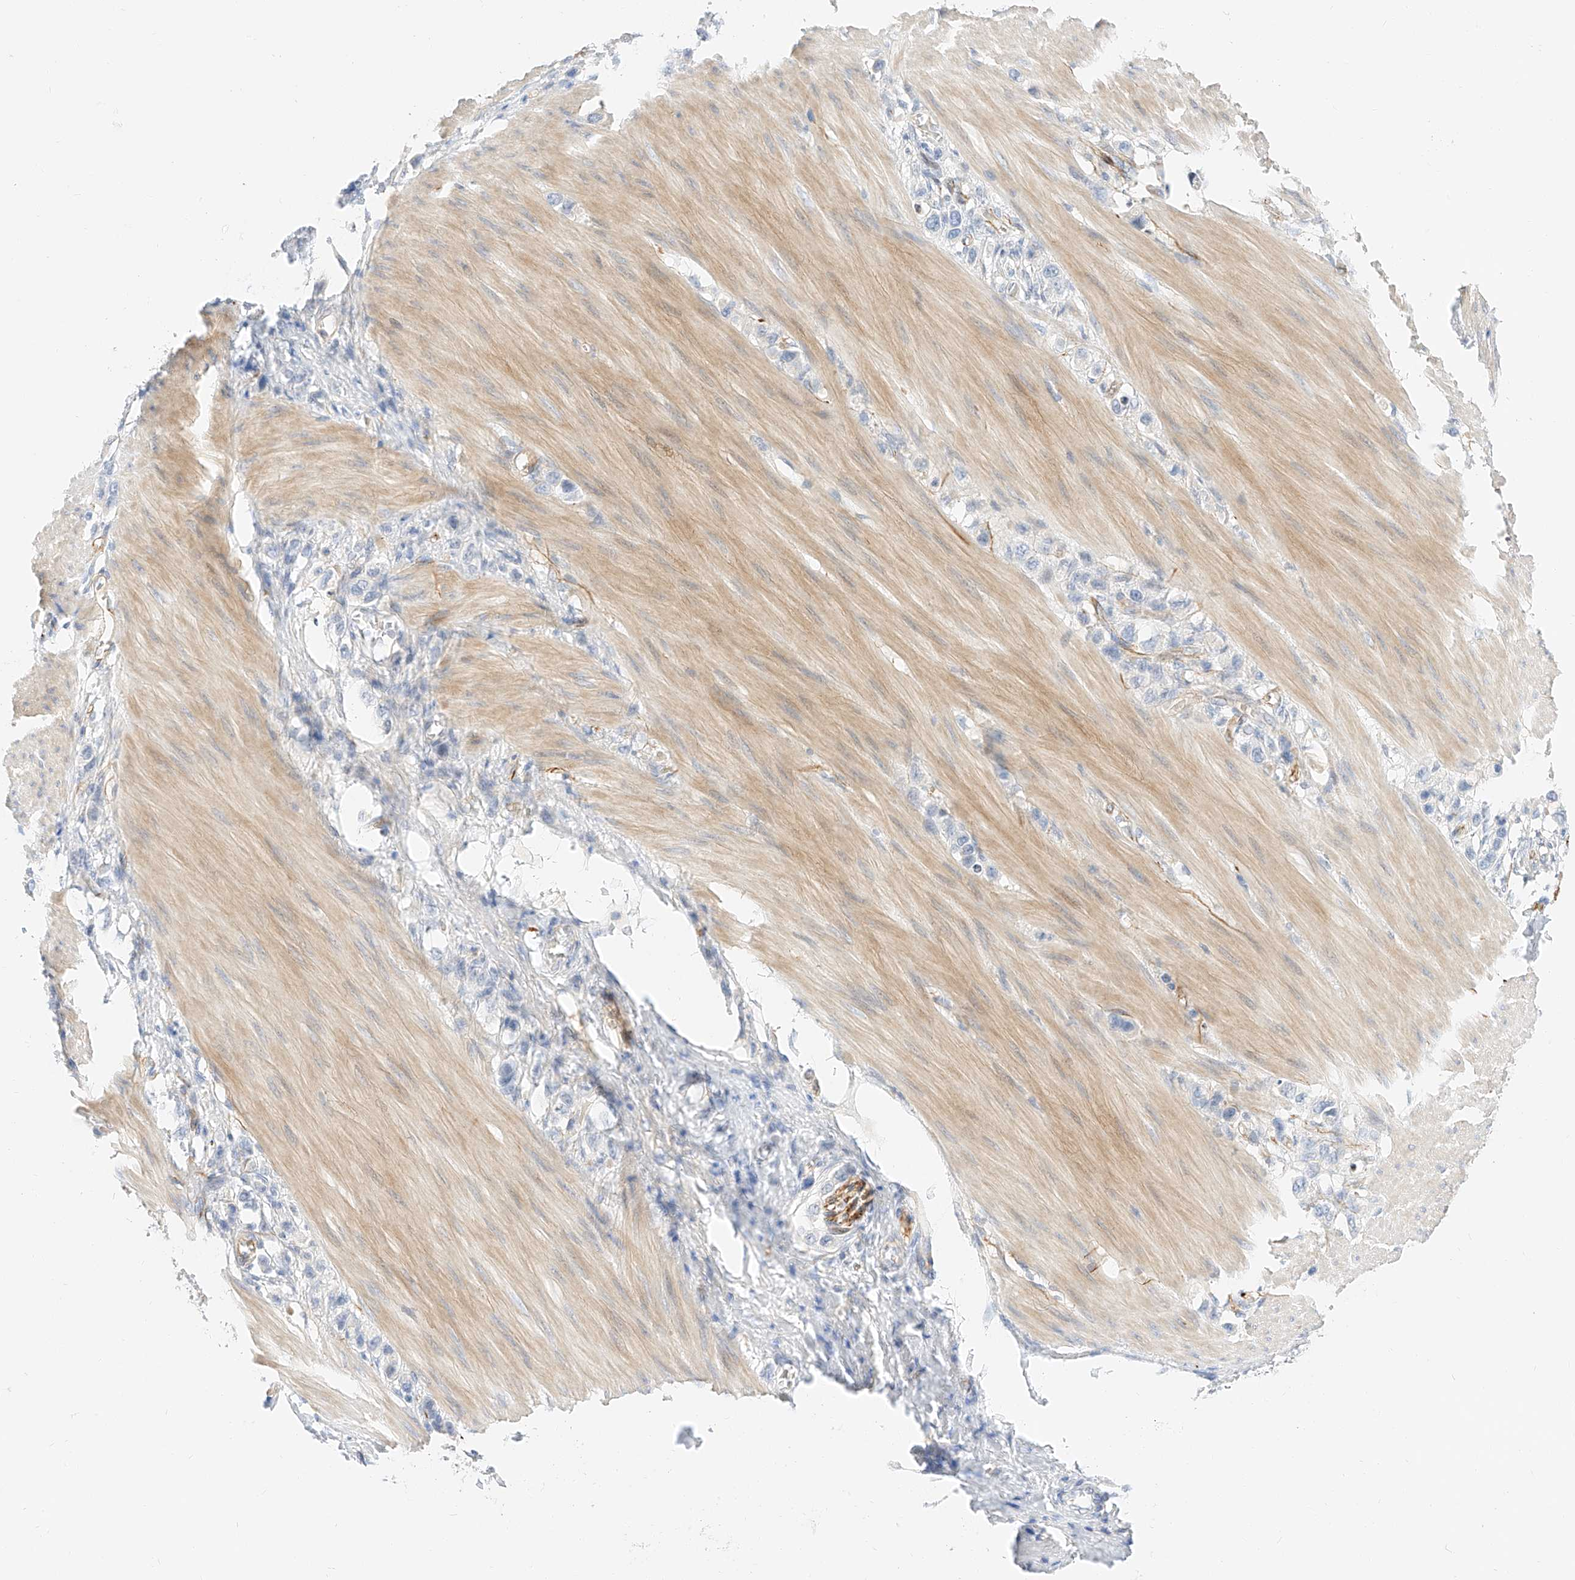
{"staining": {"intensity": "negative", "quantity": "none", "location": "none"}, "tissue": "stomach cancer", "cell_type": "Tumor cells", "image_type": "cancer", "snomed": [{"axis": "morphology", "description": "Adenocarcinoma, NOS"}, {"axis": "topography", "description": "Stomach"}], "caption": "A high-resolution image shows immunohistochemistry (IHC) staining of stomach cancer, which exhibits no significant staining in tumor cells. Brightfield microscopy of immunohistochemistry stained with DAB (3,3'-diaminobenzidine) (brown) and hematoxylin (blue), captured at high magnification.", "gene": "CDCP2", "patient": {"sex": "female", "age": 65}}